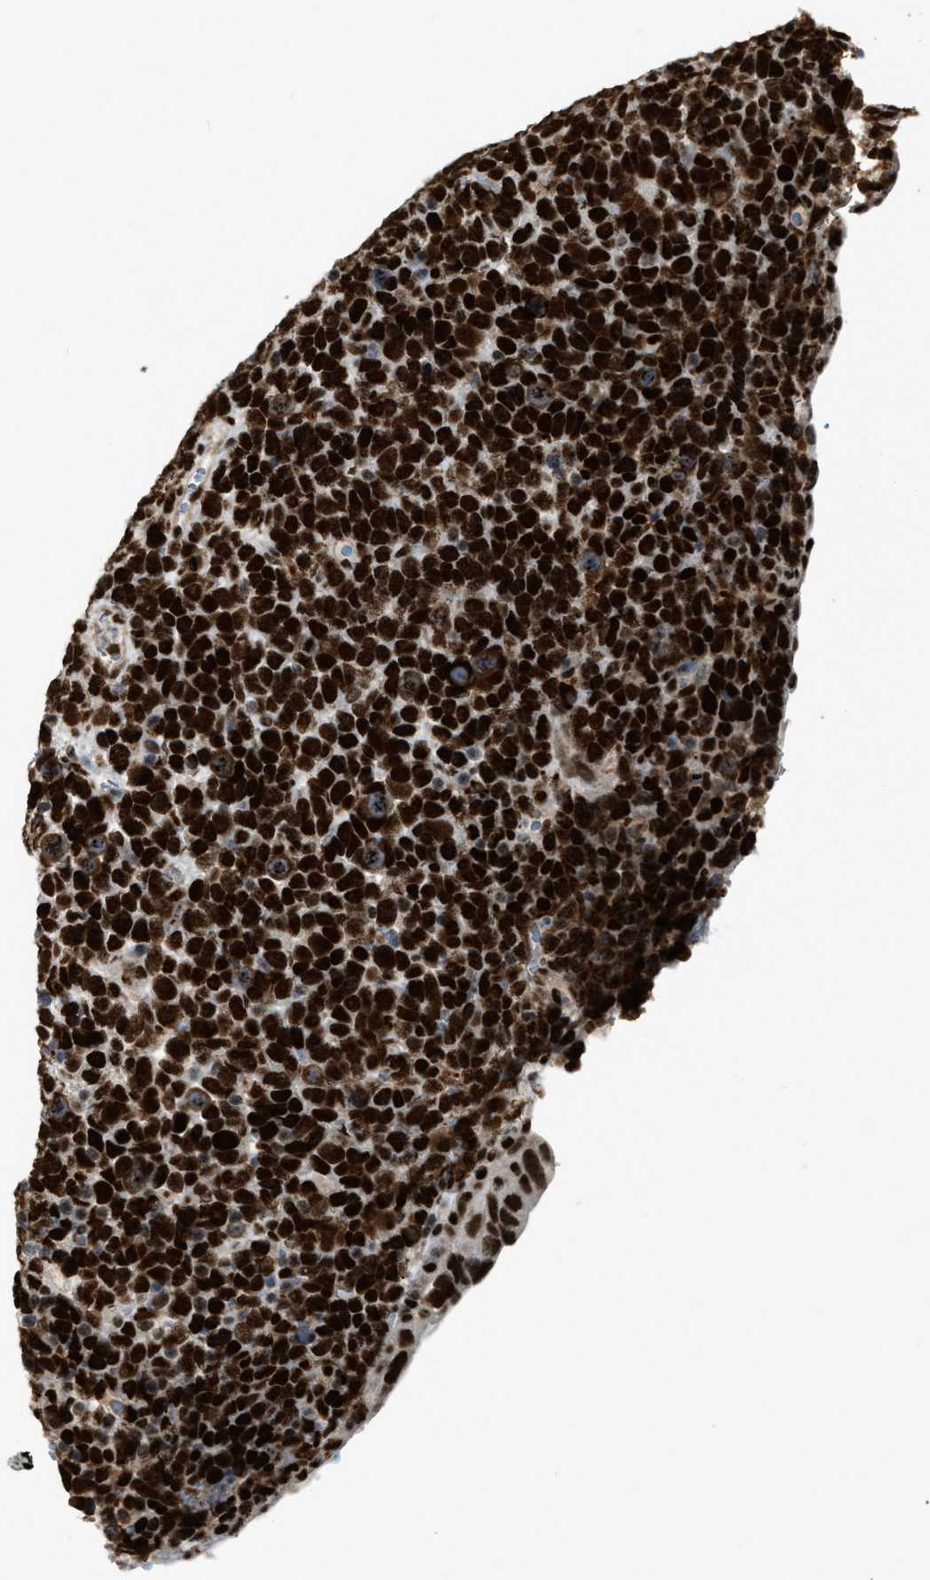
{"staining": {"intensity": "strong", "quantity": ">75%", "location": "cytoplasmic/membranous,nuclear"}, "tissue": "urothelial cancer", "cell_type": "Tumor cells", "image_type": "cancer", "snomed": [{"axis": "morphology", "description": "Urothelial carcinoma, High grade"}, {"axis": "topography", "description": "Urinary bladder"}], "caption": "IHC of human high-grade urothelial carcinoma shows high levels of strong cytoplasmic/membranous and nuclear expression in approximately >75% of tumor cells.", "gene": "NUMA1", "patient": {"sex": "female", "age": 82}}